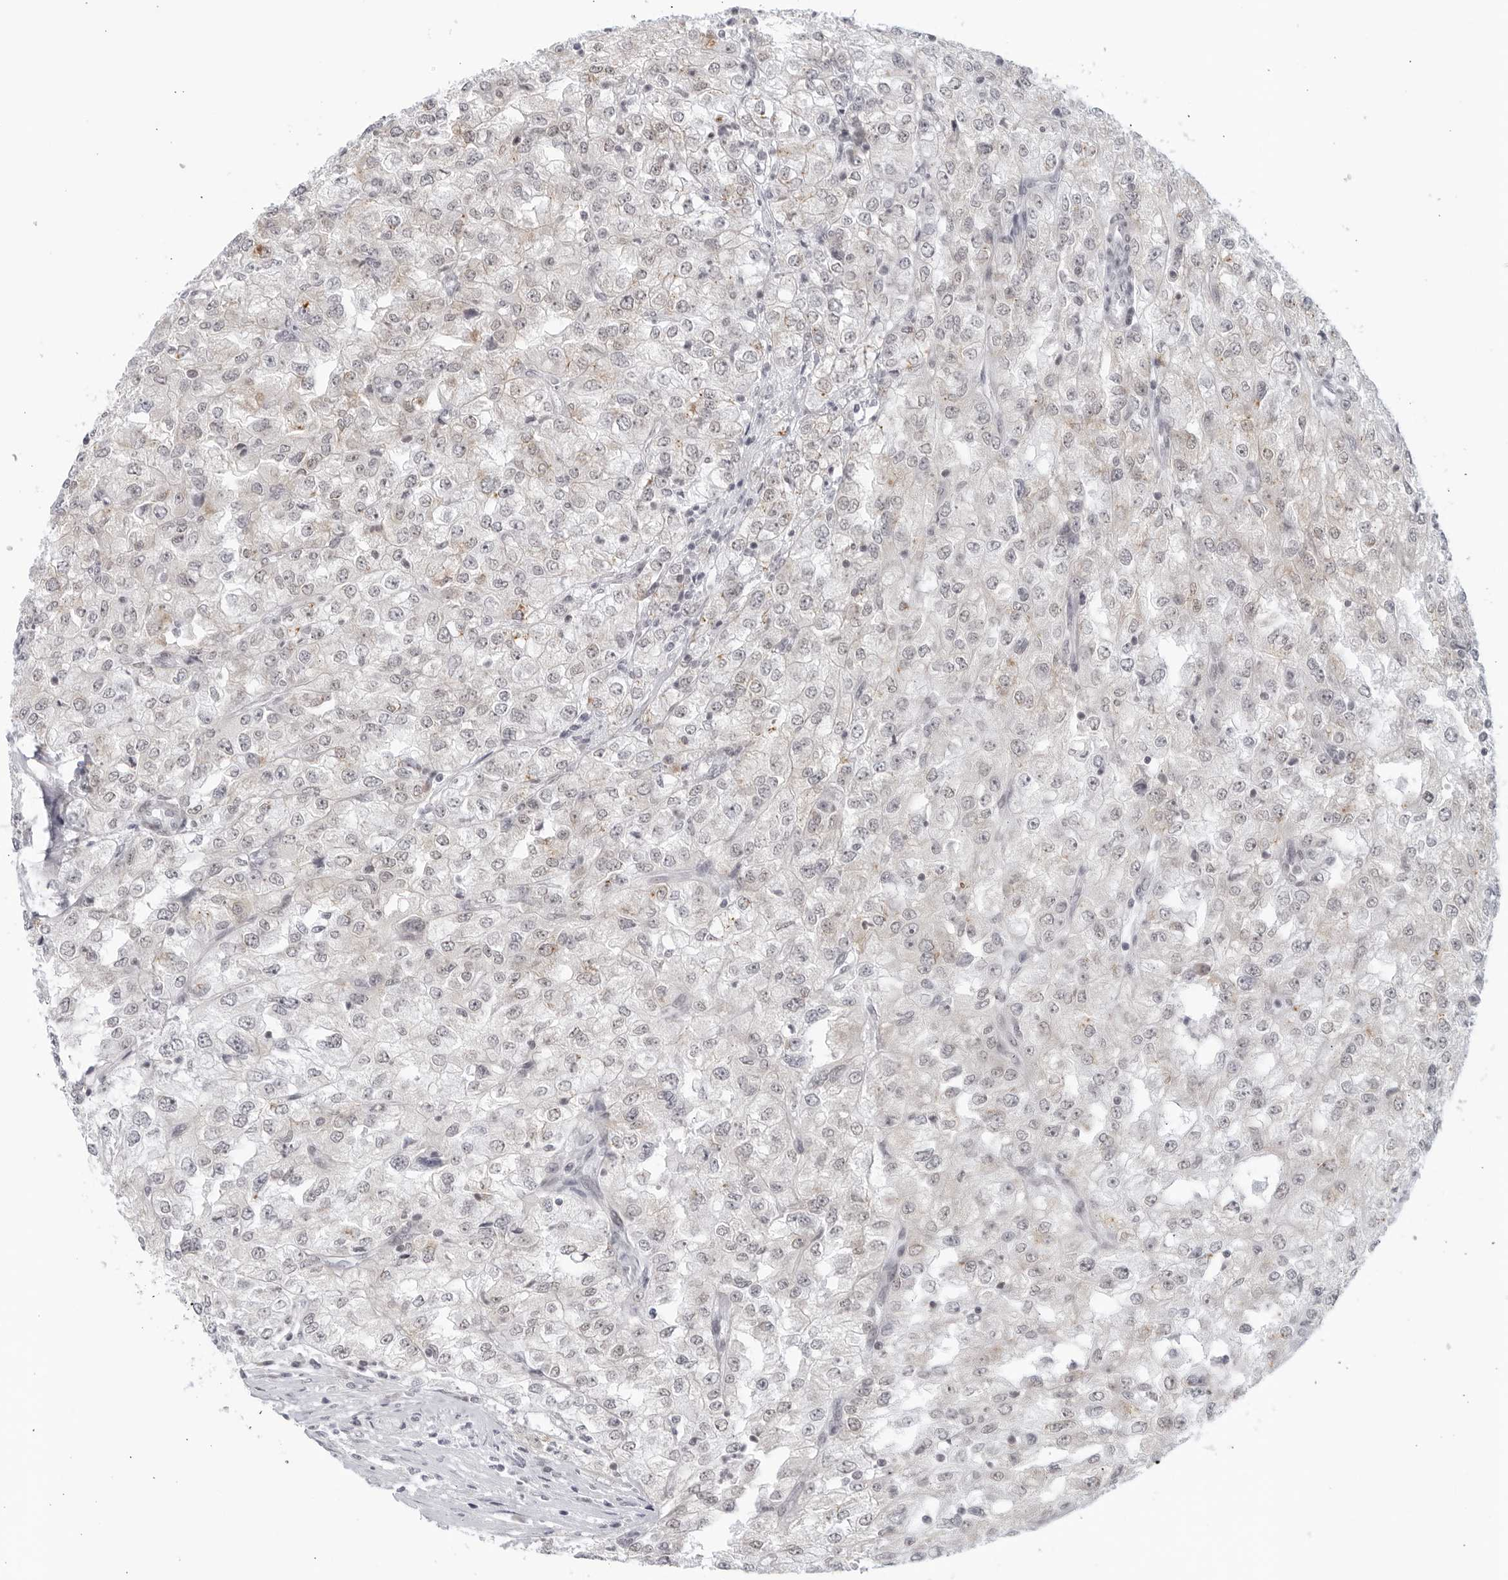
{"staining": {"intensity": "weak", "quantity": "<25%", "location": "cytoplasmic/membranous"}, "tissue": "renal cancer", "cell_type": "Tumor cells", "image_type": "cancer", "snomed": [{"axis": "morphology", "description": "Adenocarcinoma, NOS"}, {"axis": "topography", "description": "Kidney"}], "caption": "This is an IHC image of adenocarcinoma (renal). There is no staining in tumor cells.", "gene": "WDTC1", "patient": {"sex": "female", "age": 54}}